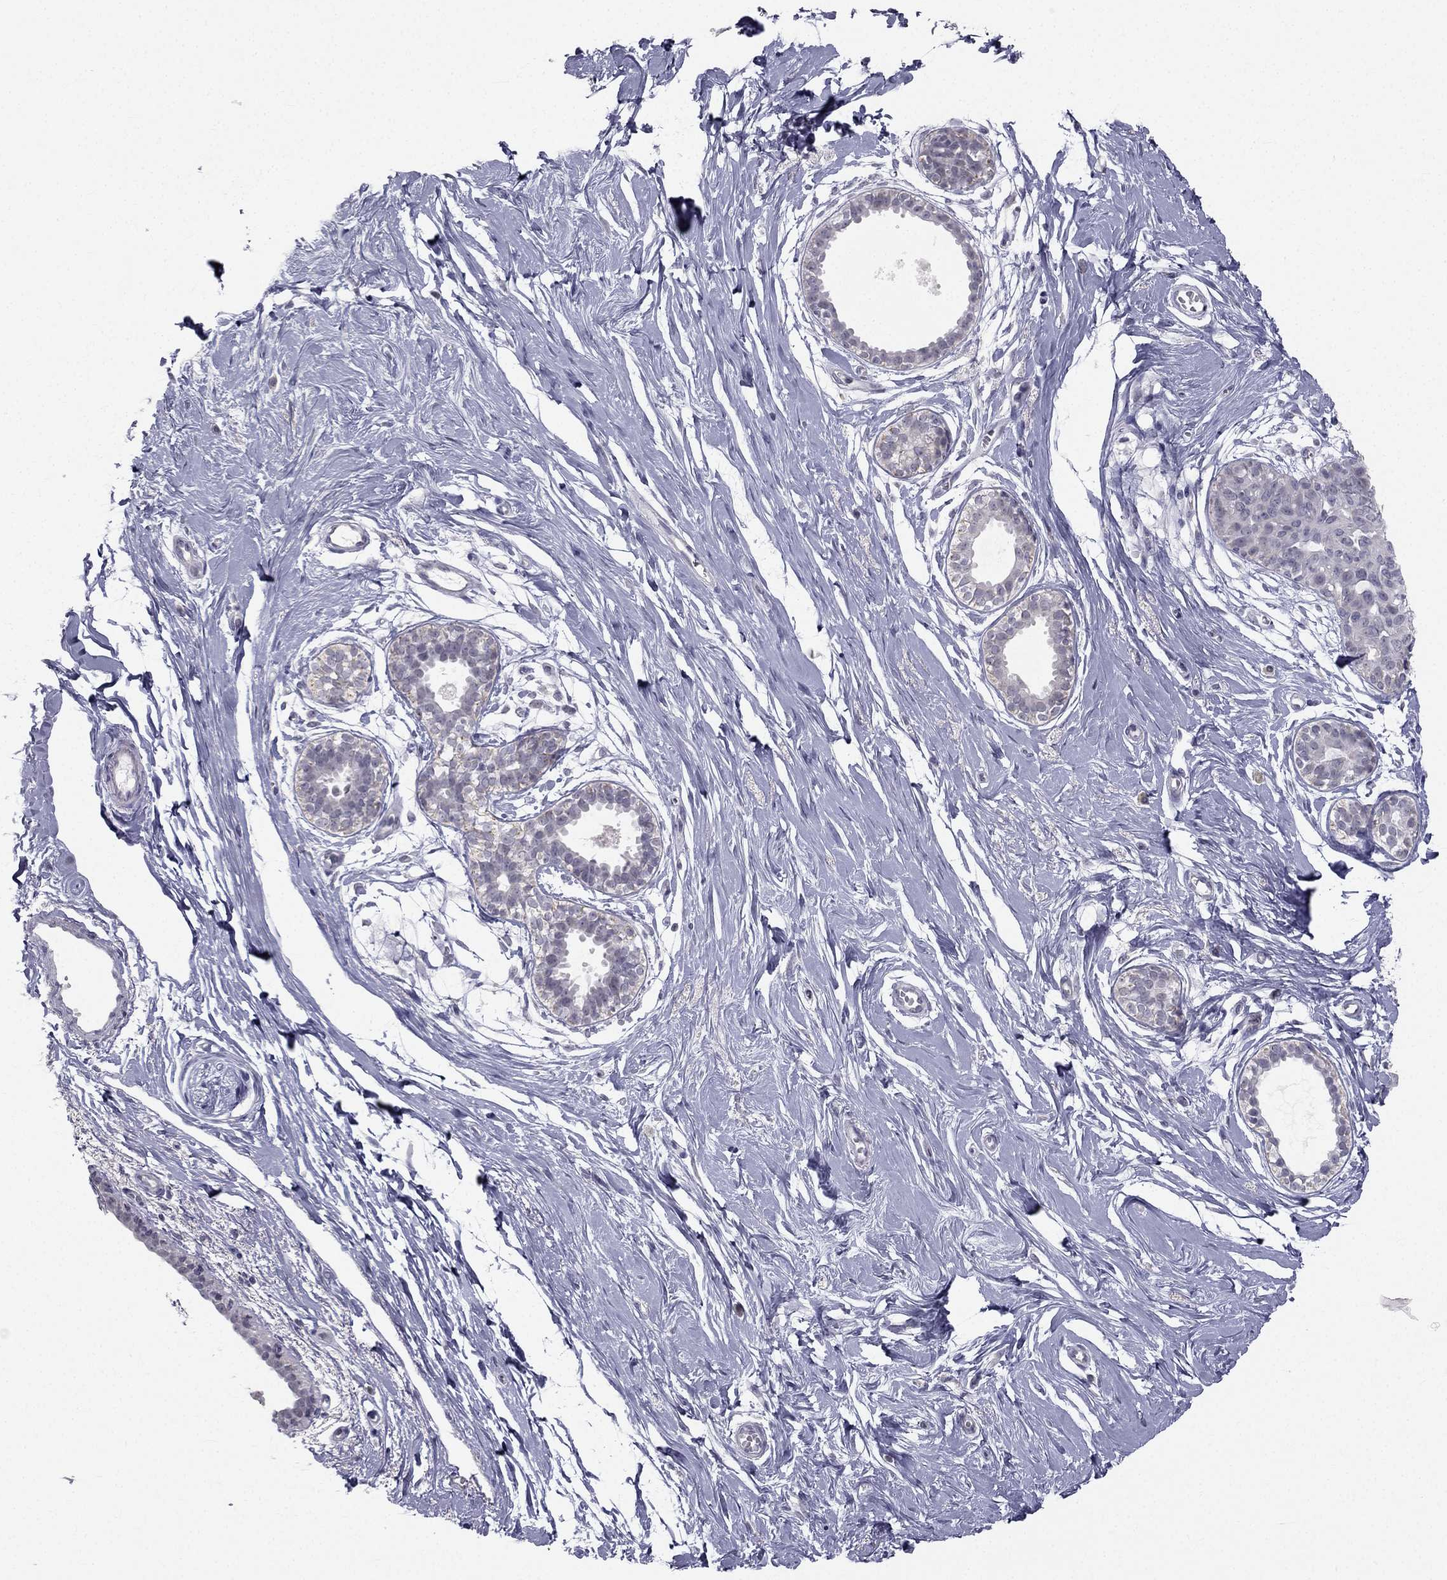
{"staining": {"intensity": "negative", "quantity": "none", "location": "none"}, "tissue": "breast", "cell_type": "Adipocytes", "image_type": "normal", "snomed": [{"axis": "morphology", "description": "Normal tissue, NOS"}, {"axis": "topography", "description": "Breast"}], "caption": "IHC of benign human breast reveals no staining in adipocytes.", "gene": "C5orf49", "patient": {"sex": "female", "age": 49}}